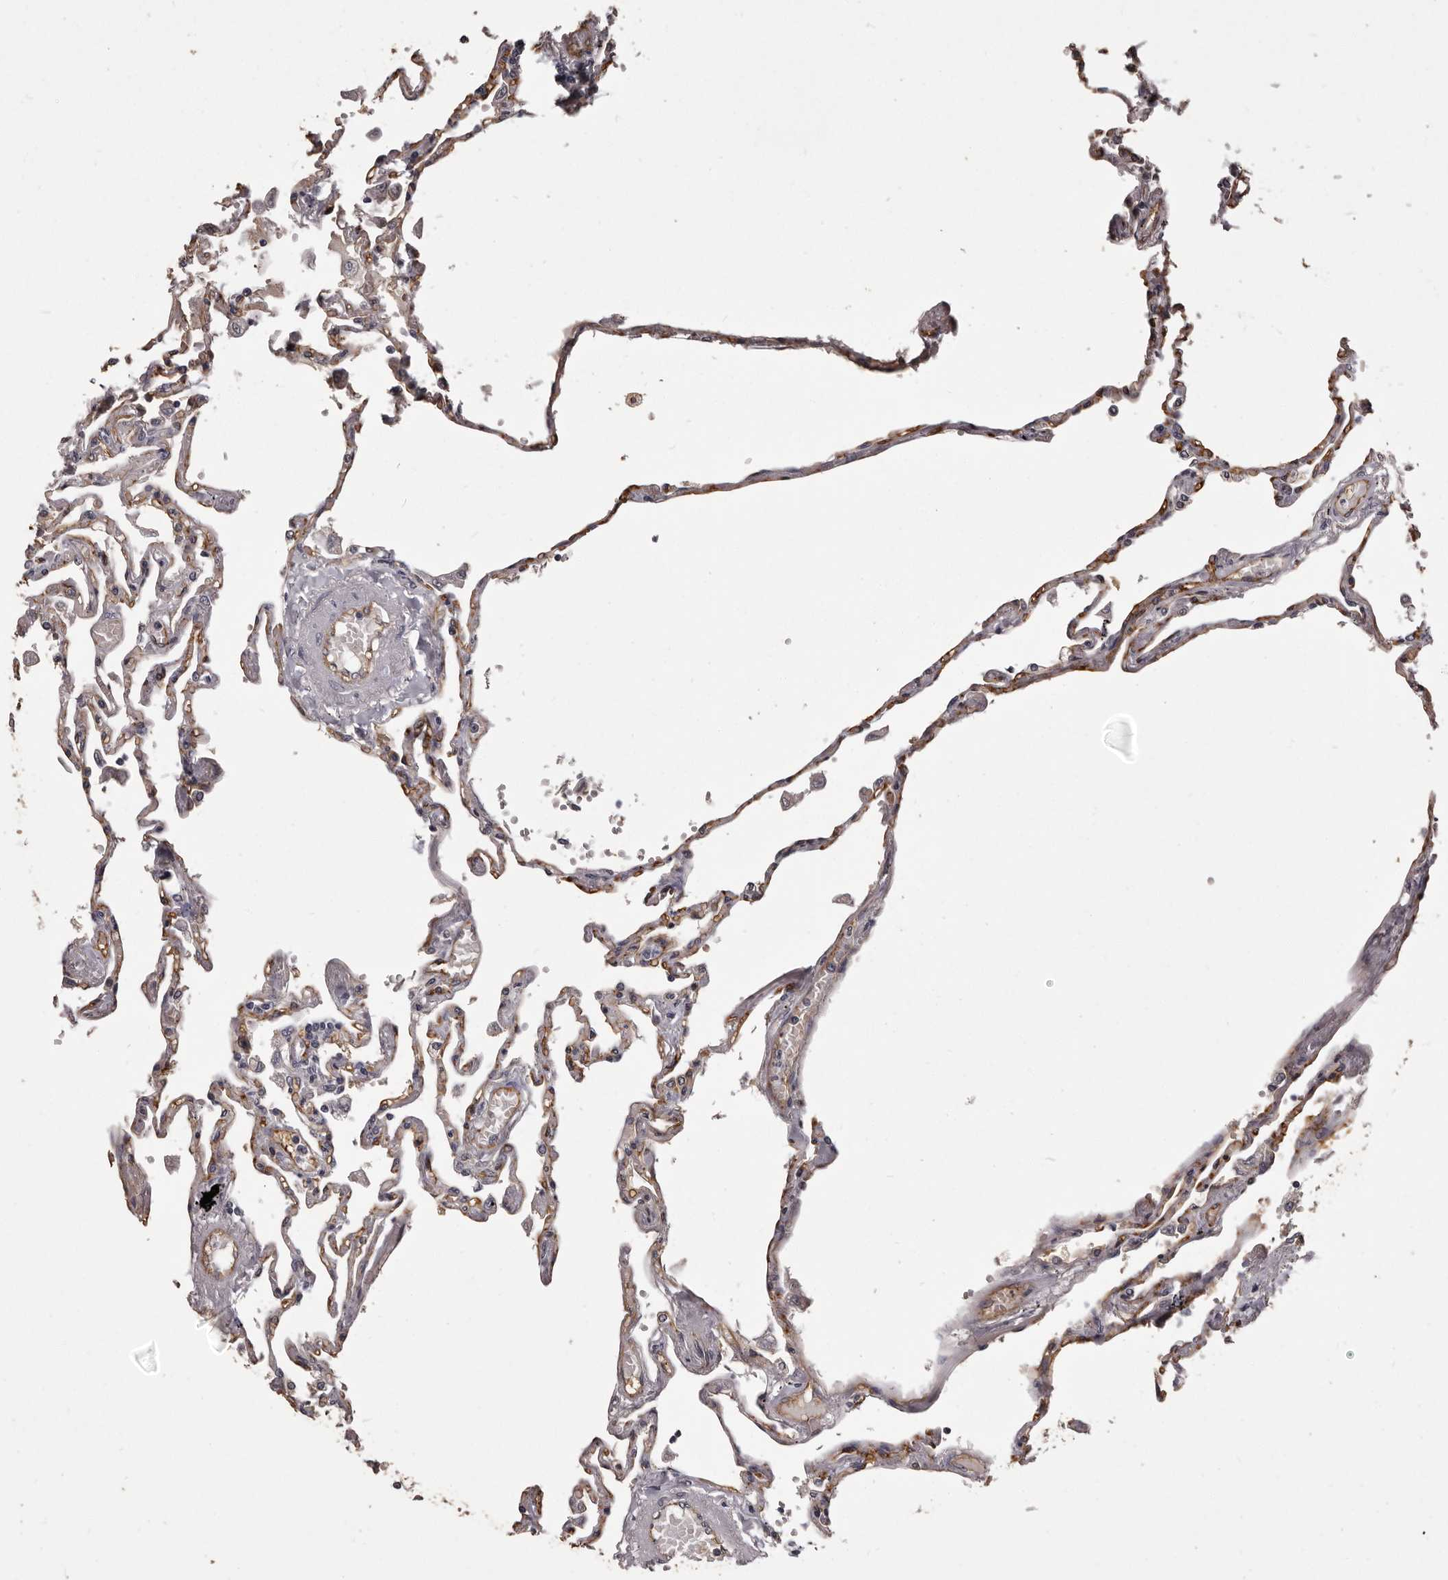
{"staining": {"intensity": "weak", "quantity": "<25%", "location": "cytoplasmic/membranous"}, "tissue": "lung", "cell_type": "Alveolar cells", "image_type": "normal", "snomed": [{"axis": "morphology", "description": "Normal tissue, NOS"}, {"axis": "topography", "description": "Lung"}], "caption": "A high-resolution image shows immunohistochemistry (IHC) staining of unremarkable lung, which displays no significant staining in alveolar cells. (DAB immunohistochemistry, high magnification).", "gene": "GPR78", "patient": {"sex": "female", "age": 67}}